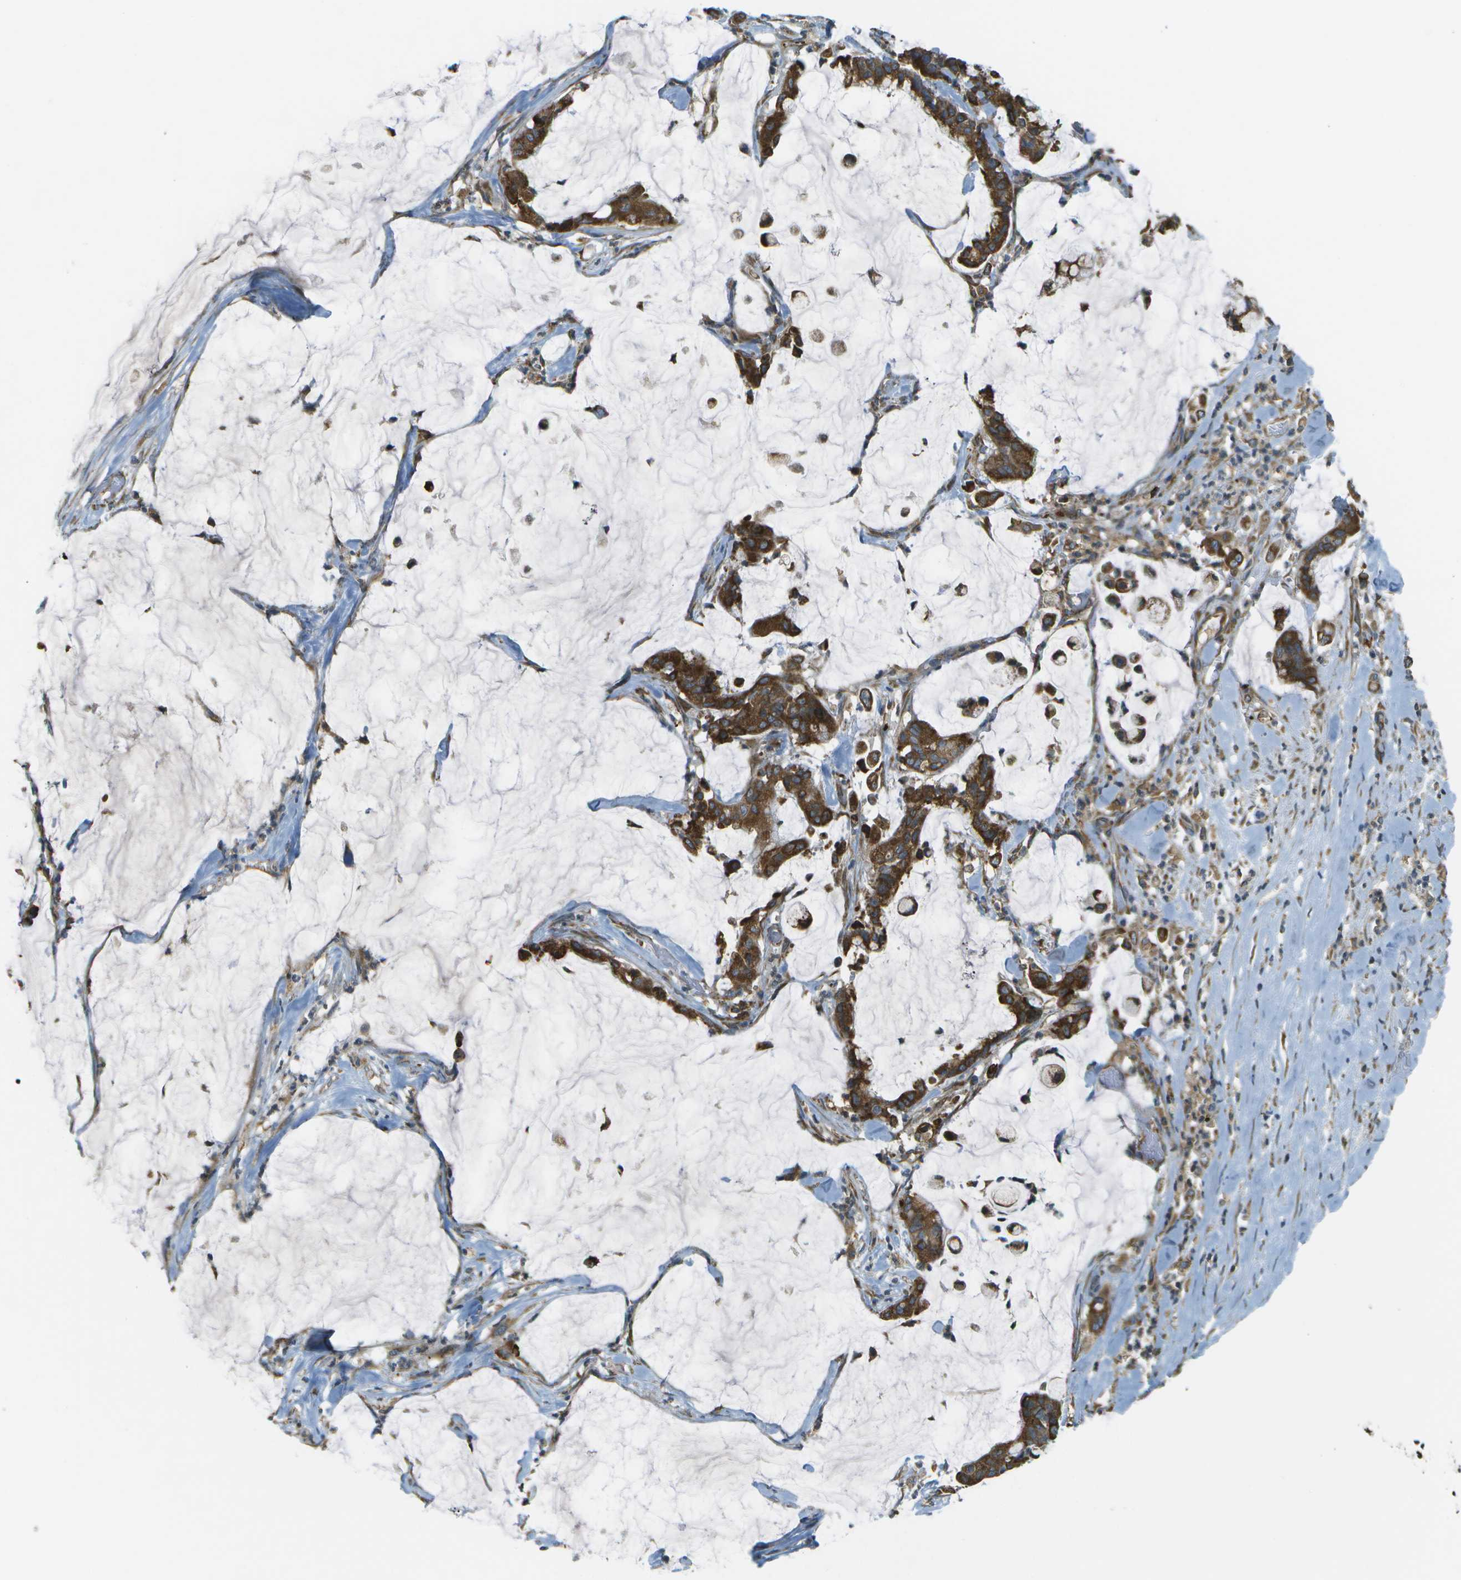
{"staining": {"intensity": "strong", "quantity": ">75%", "location": "cytoplasmic/membranous"}, "tissue": "pancreatic cancer", "cell_type": "Tumor cells", "image_type": "cancer", "snomed": [{"axis": "morphology", "description": "Adenocarcinoma, NOS"}, {"axis": "topography", "description": "Pancreas"}], "caption": "The micrograph exhibits a brown stain indicating the presence of a protein in the cytoplasmic/membranous of tumor cells in pancreatic cancer (adenocarcinoma). (Stains: DAB in brown, nuclei in blue, Microscopy: brightfield microscopy at high magnification).", "gene": "USP30", "patient": {"sex": "male", "age": 41}}